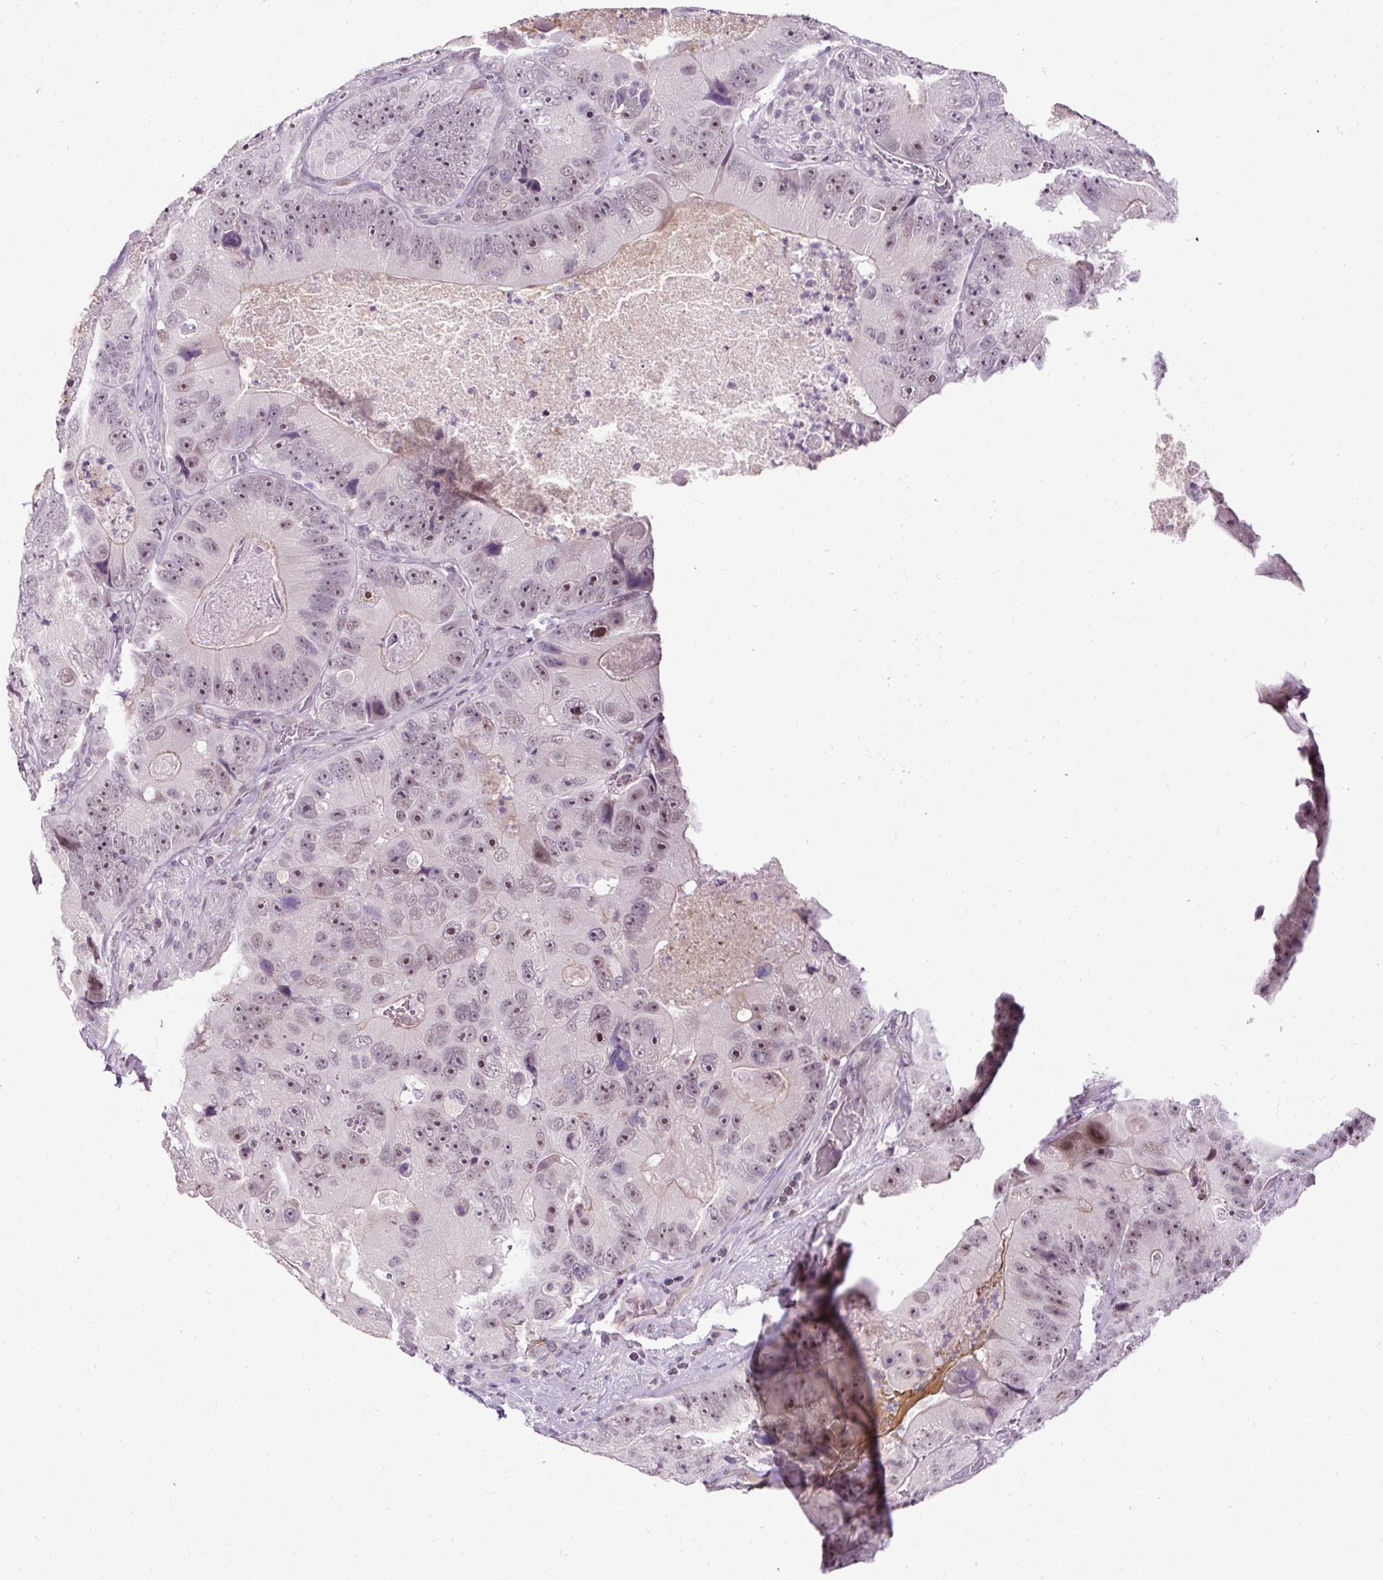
{"staining": {"intensity": "moderate", "quantity": ">75%", "location": "nuclear"}, "tissue": "colorectal cancer", "cell_type": "Tumor cells", "image_type": "cancer", "snomed": [{"axis": "morphology", "description": "Adenocarcinoma, NOS"}, {"axis": "topography", "description": "Colon"}], "caption": "Colorectal cancer was stained to show a protein in brown. There is medium levels of moderate nuclear positivity in approximately >75% of tumor cells.", "gene": "ARHGEF18", "patient": {"sex": "female", "age": 86}}